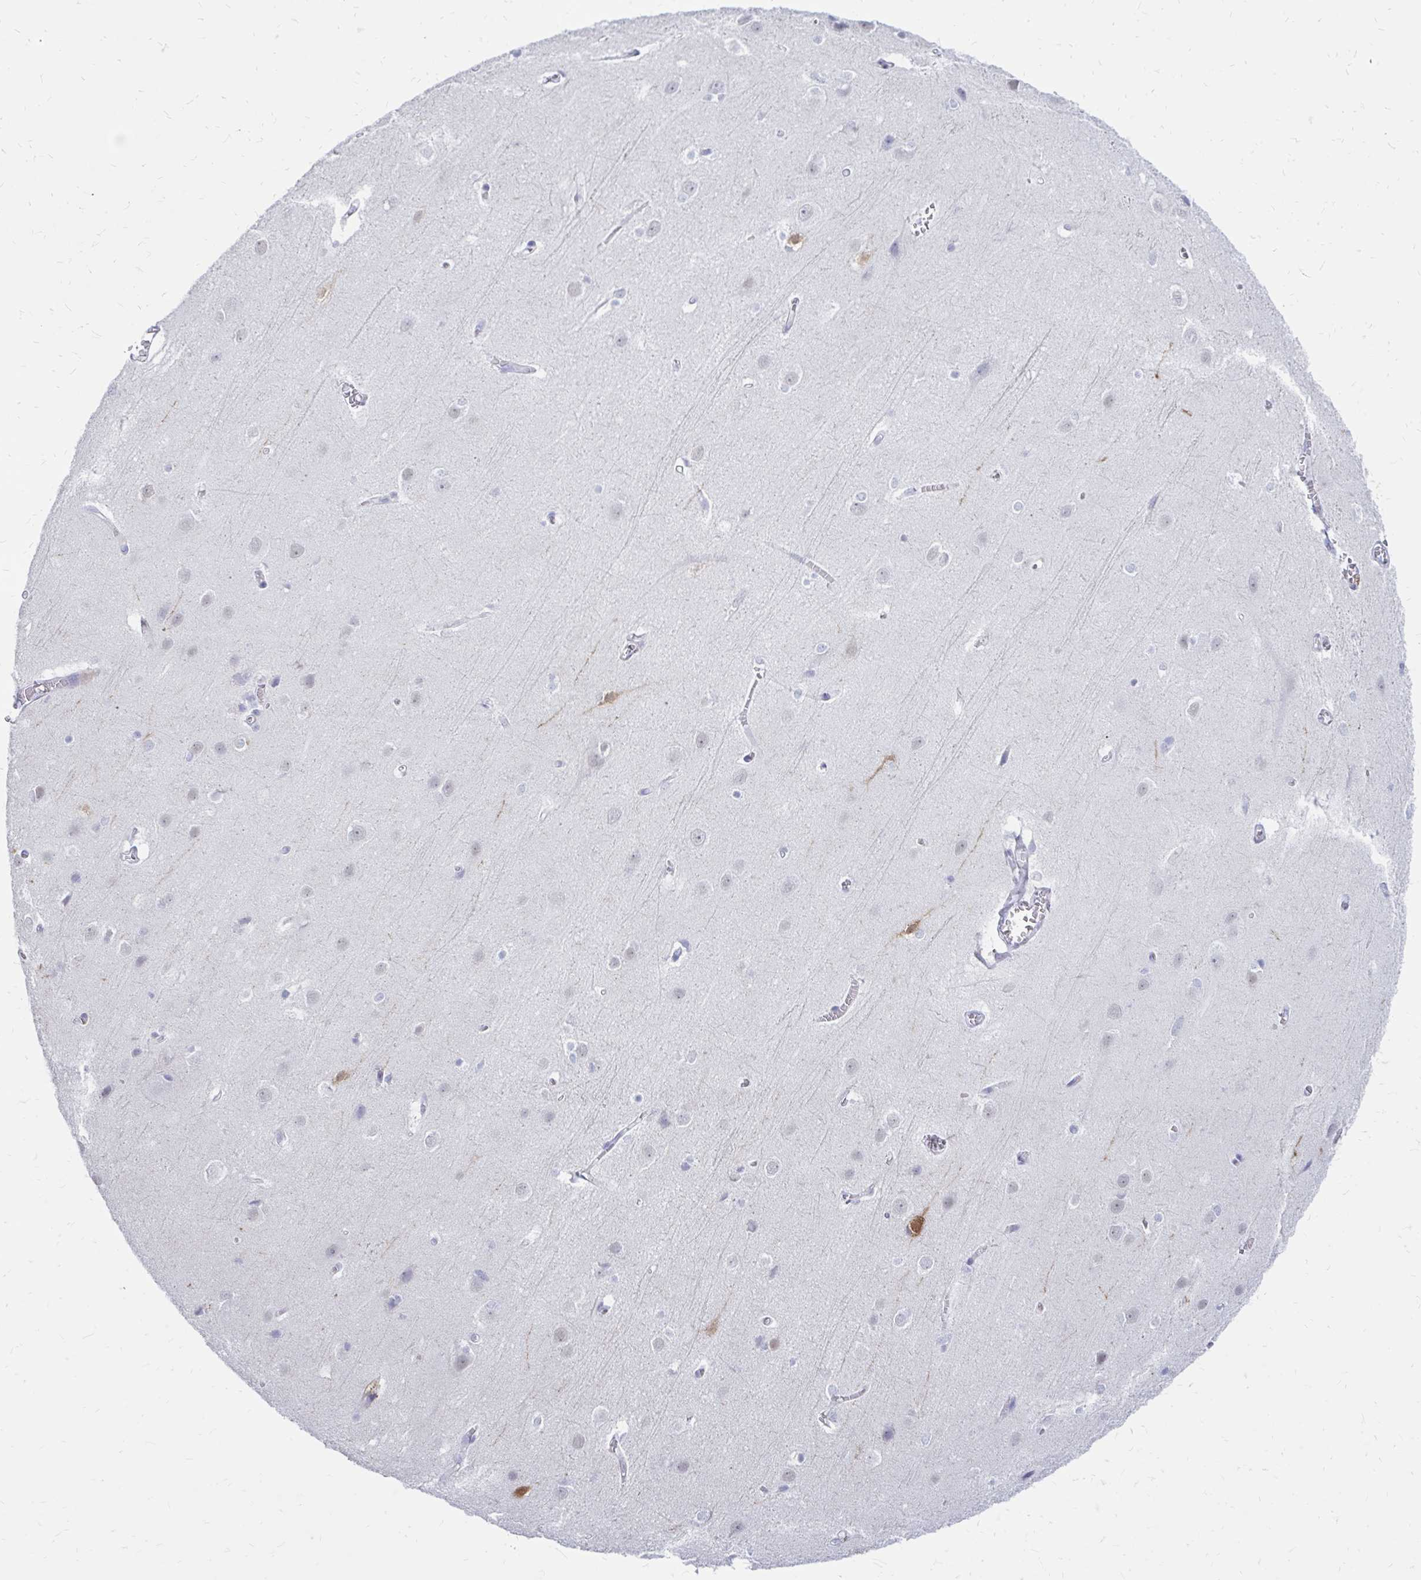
{"staining": {"intensity": "negative", "quantity": "none", "location": "none"}, "tissue": "cerebral cortex", "cell_type": "Endothelial cells", "image_type": "normal", "snomed": [{"axis": "morphology", "description": "Normal tissue, NOS"}, {"axis": "topography", "description": "Cerebral cortex"}], "caption": "Immunohistochemistry histopathology image of benign cerebral cortex: cerebral cortex stained with DAB (3,3'-diaminobenzidine) reveals no significant protein staining in endothelial cells.", "gene": "IGSF5", "patient": {"sex": "male", "age": 37}}